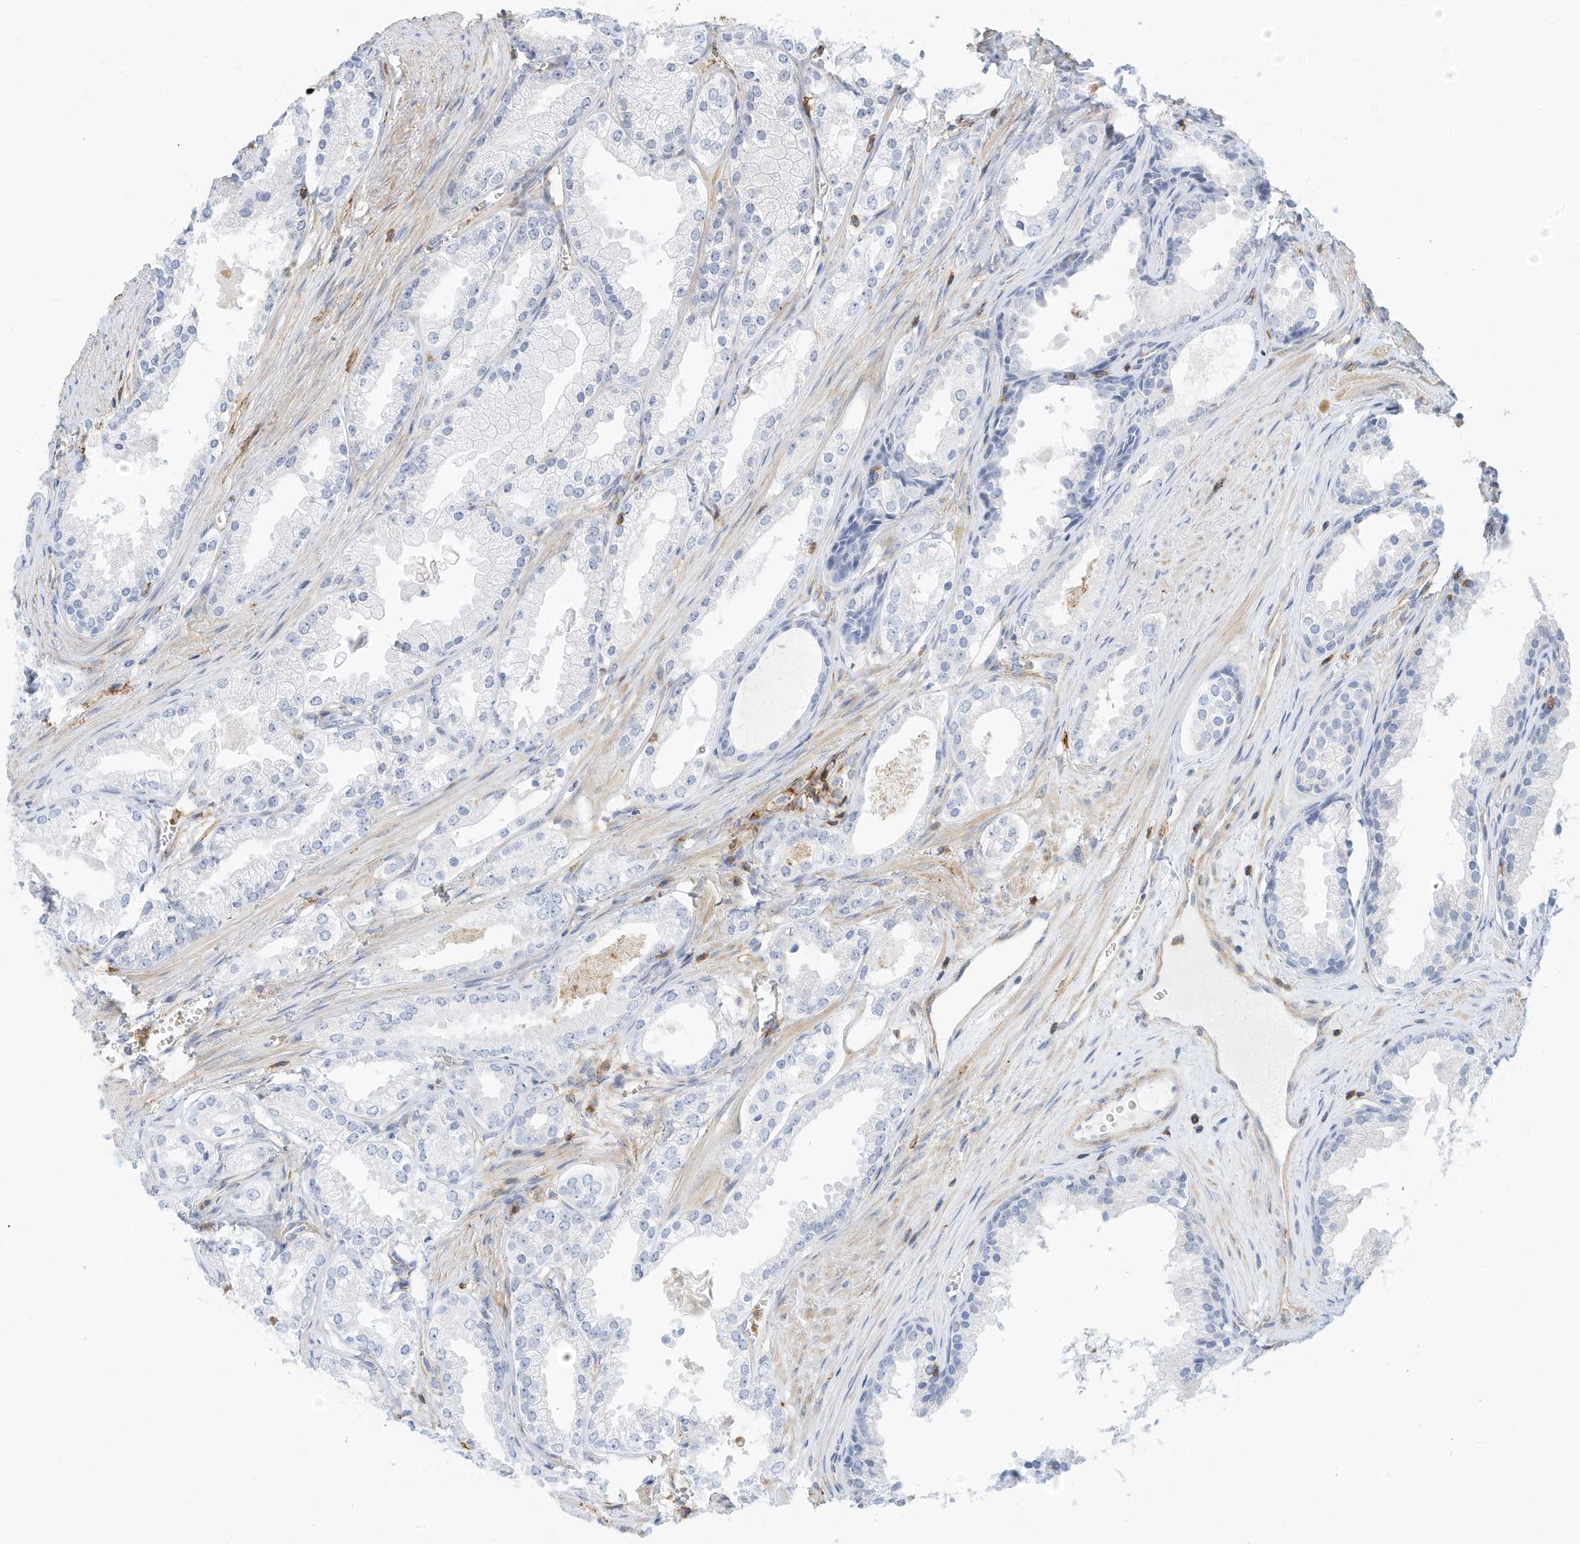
{"staining": {"intensity": "negative", "quantity": "none", "location": "none"}, "tissue": "prostate cancer", "cell_type": "Tumor cells", "image_type": "cancer", "snomed": [{"axis": "morphology", "description": "Adenocarcinoma, High grade"}, {"axis": "topography", "description": "Prostate"}], "caption": "Tumor cells are negative for brown protein staining in adenocarcinoma (high-grade) (prostate).", "gene": "TXNDC9", "patient": {"sex": "male", "age": 68}}